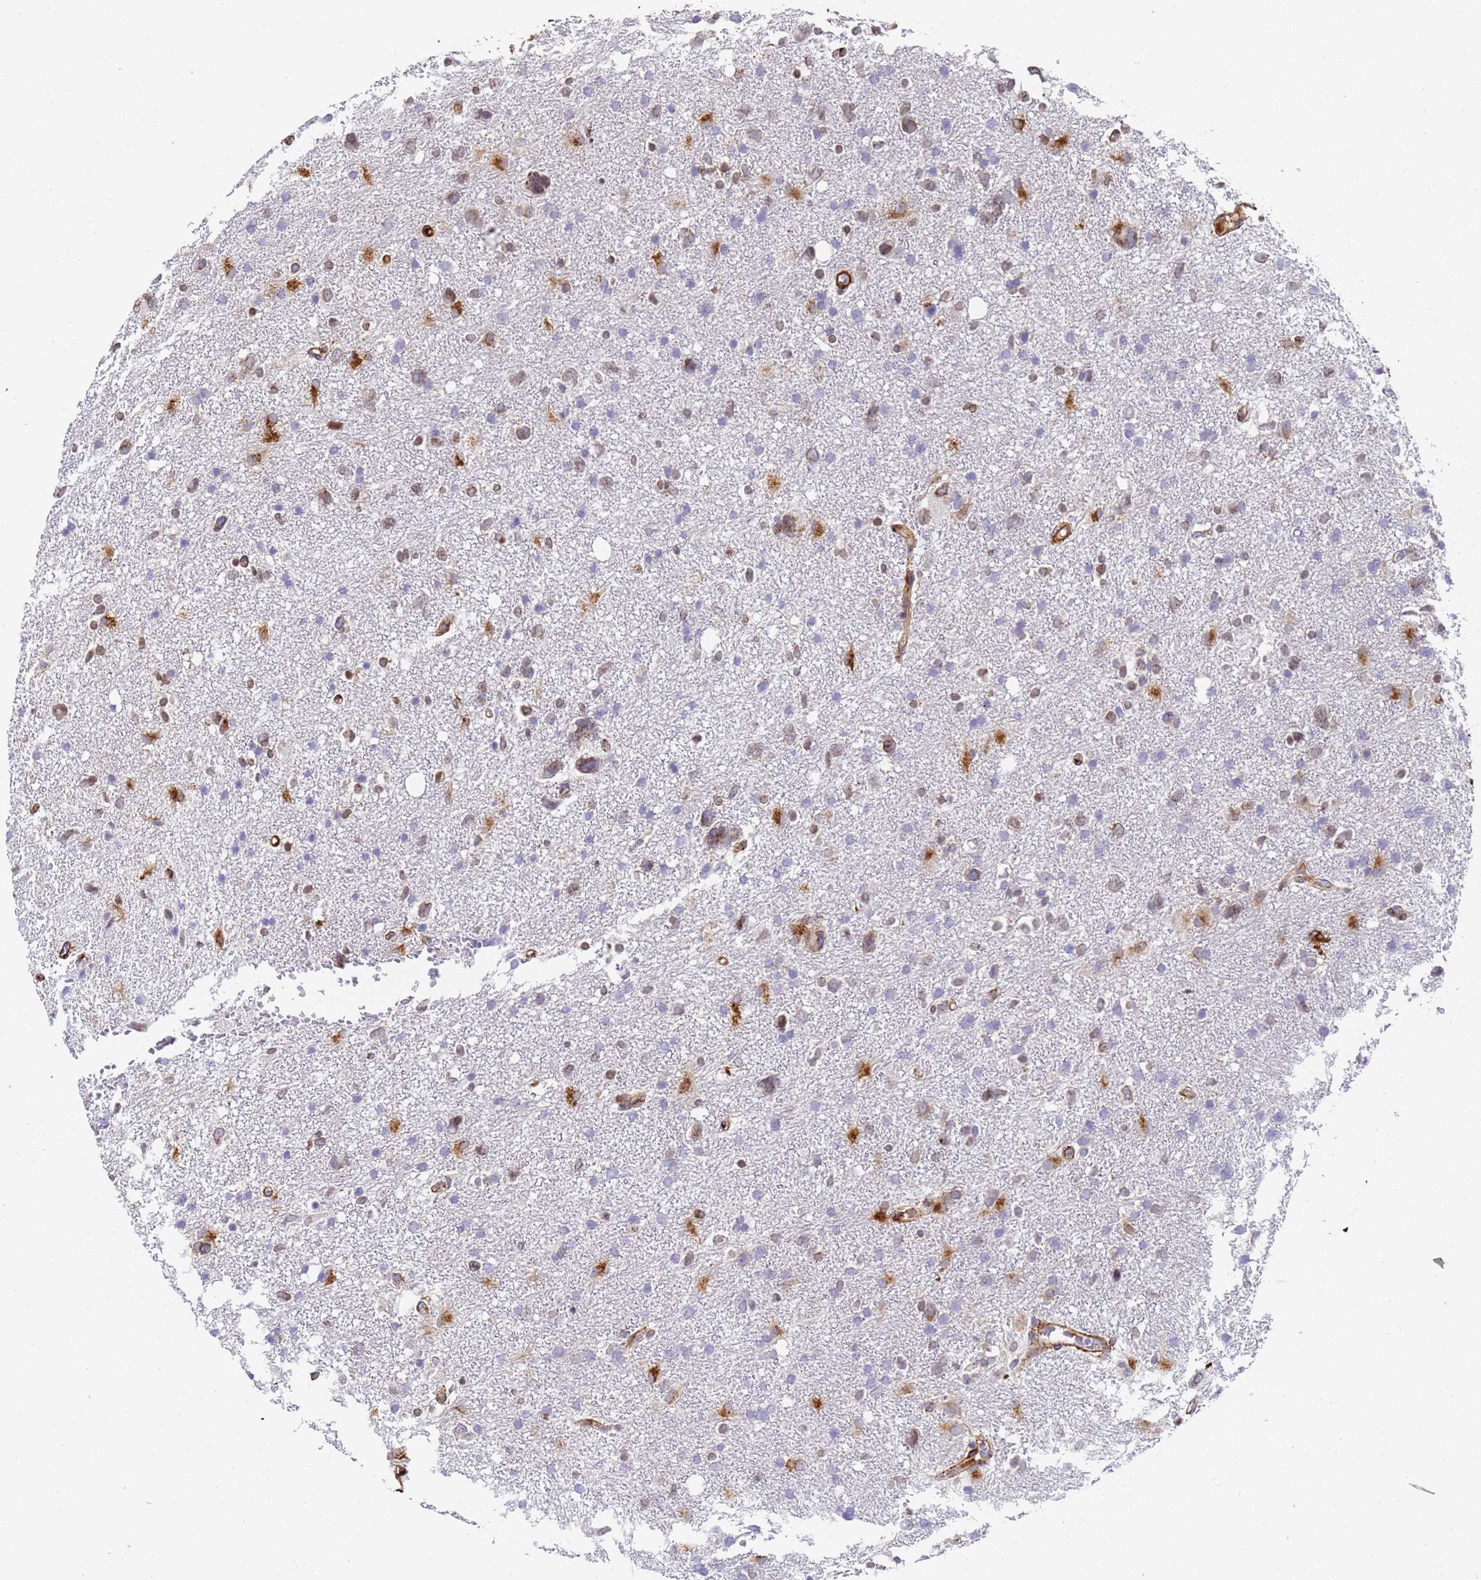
{"staining": {"intensity": "strong", "quantity": "<25%", "location": "cytoplasmic/membranous"}, "tissue": "glioma", "cell_type": "Tumor cells", "image_type": "cancer", "snomed": [{"axis": "morphology", "description": "Glioma, malignant, High grade"}, {"axis": "topography", "description": "Brain"}], "caption": "The image exhibits immunohistochemical staining of glioma. There is strong cytoplasmic/membranous expression is identified in approximately <25% of tumor cells.", "gene": "IGFBP7", "patient": {"sex": "male", "age": 61}}